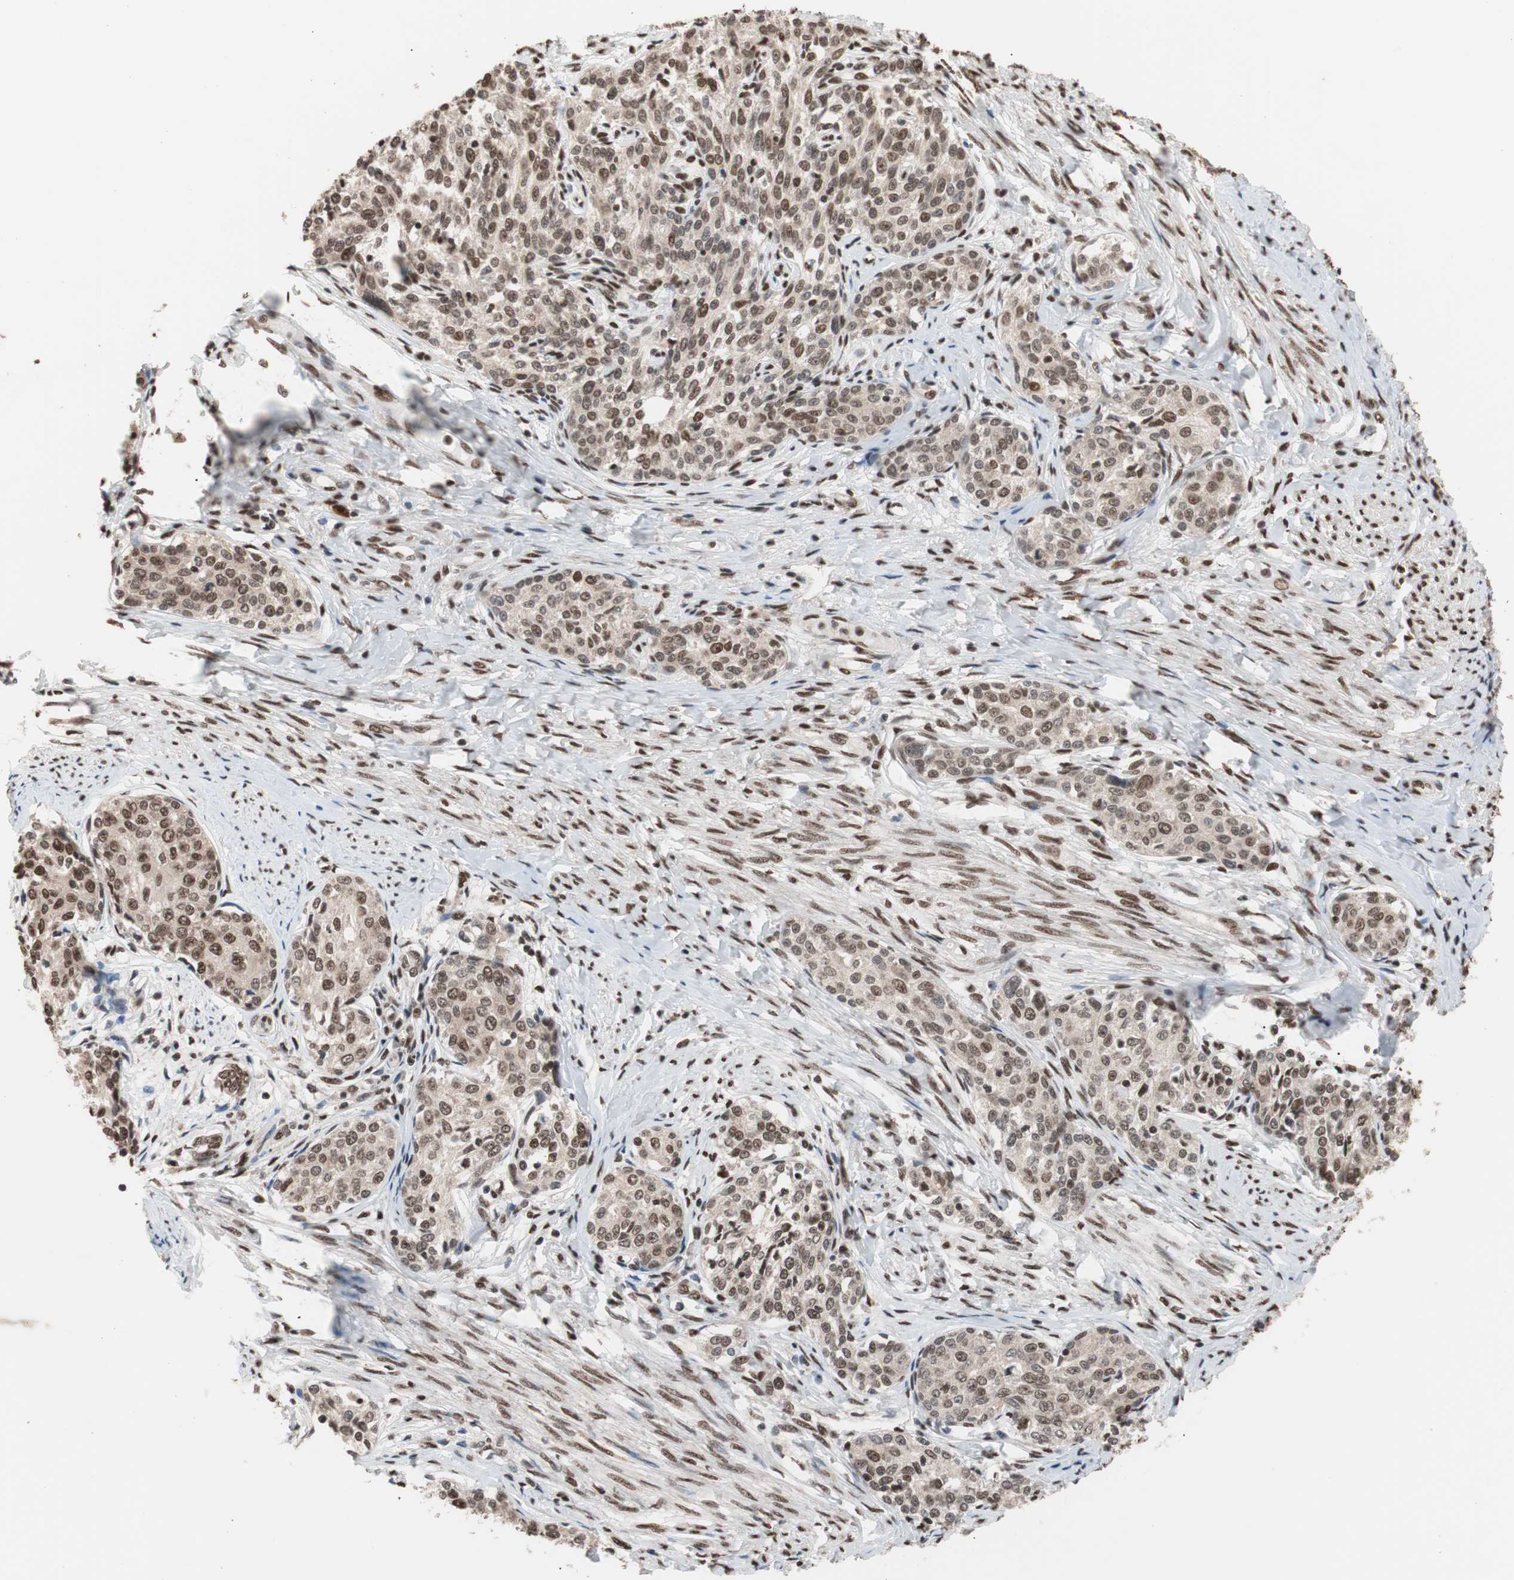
{"staining": {"intensity": "moderate", "quantity": ">75%", "location": "nuclear"}, "tissue": "cervical cancer", "cell_type": "Tumor cells", "image_type": "cancer", "snomed": [{"axis": "morphology", "description": "Squamous cell carcinoma, NOS"}, {"axis": "morphology", "description": "Adenocarcinoma, NOS"}, {"axis": "topography", "description": "Cervix"}], "caption": "Protein expression analysis of human cervical cancer reveals moderate nuclear positivity in about >75% of tumor cells.", "gene": "CHAMP1", "patient": {"sex": "female", "age": 52}}